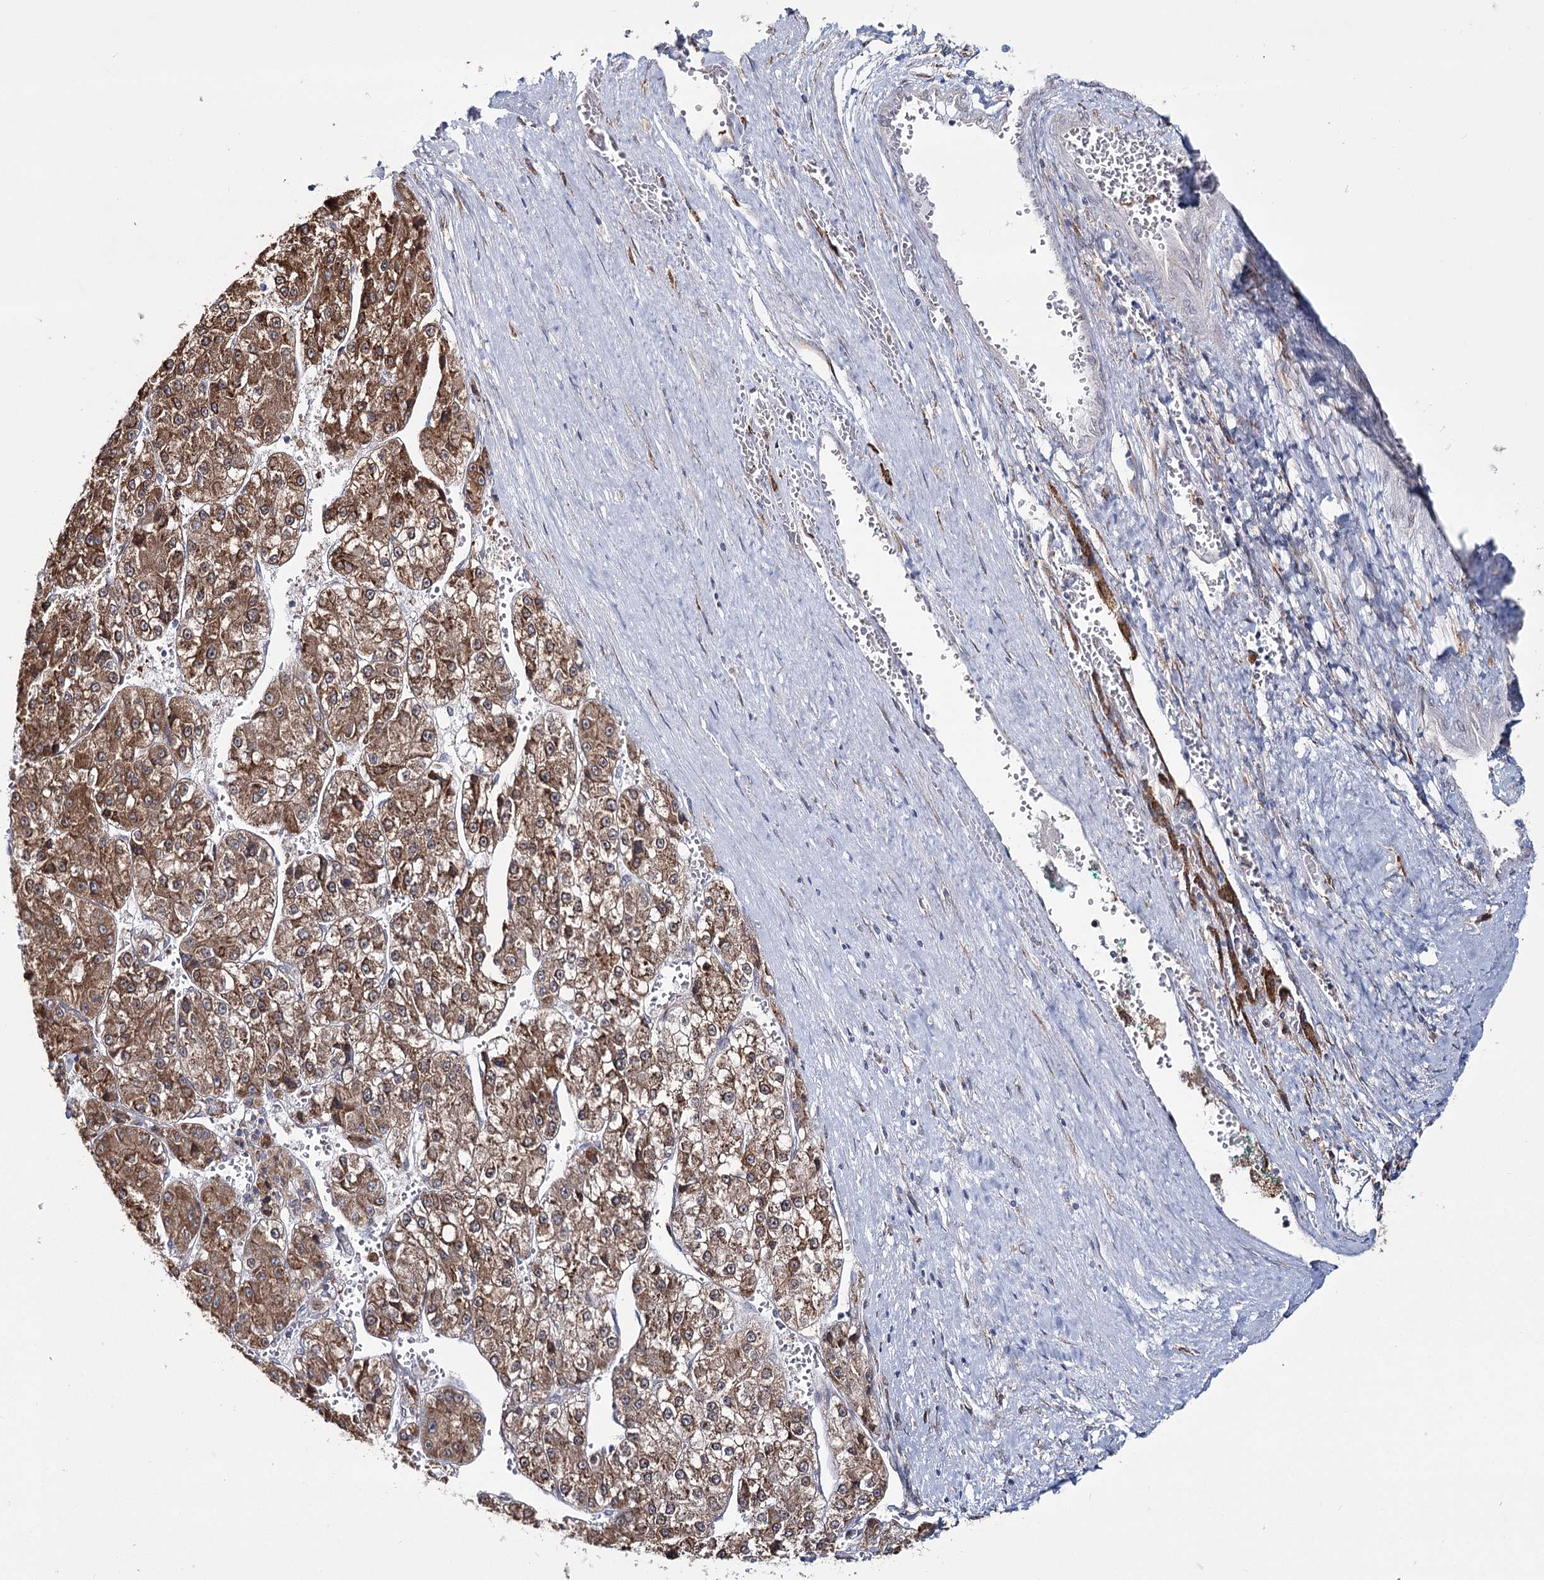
{"staining": {"intensity": "moderate", "quantity": ">75%", "location": "cytoplasmic/membranous"}, "tissue": "liver cancer", "cell_type": "Tumor cells", "image_type": "cancer", "snomed": [{"axis": "morphology", "description": "Carcinoma, Hepatocellular, NOS"}, {"axis": "topography", "description": "Liver"}], "caption": "IHC of liver cancer exhibits medium levels of moderate cytoplasmic/membranous expression in about >75% of tumor cells.", "gene": "ZCCHC9", "patient": {"sex": "female", "age": 73}}